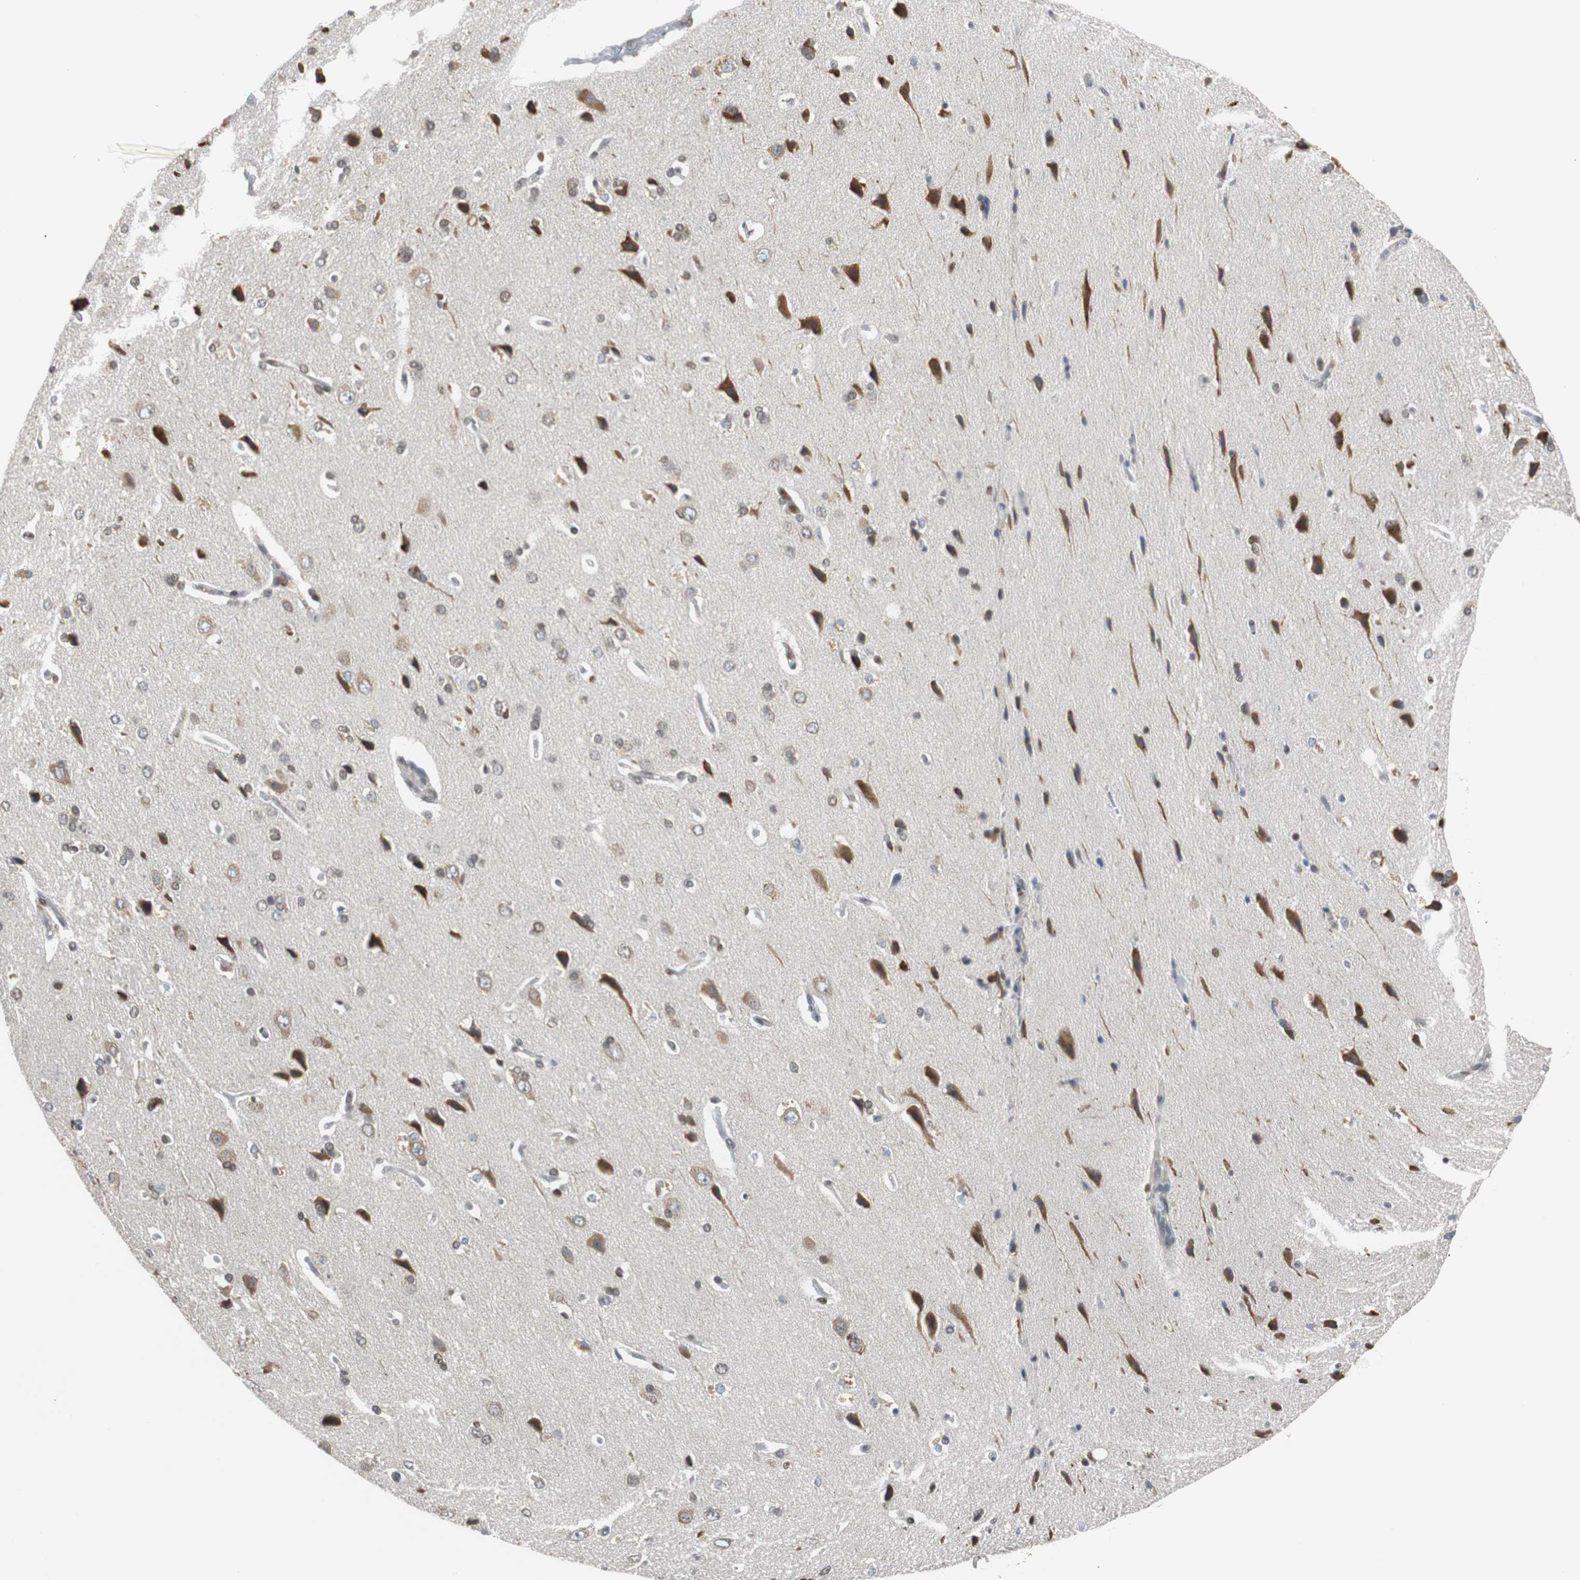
{"staining": {"intensity": "negative", "quantity": "none", "location": "none"}, "tissue": "cerebral cortex", "cell_type": "Endothelial cells", "image_type": "normal", "snomed": [{"axis": "morphology", "description": "Normal tissue, NOS"}, {"axis": "topography", "description": "Cerebral cortex"}], "caption": "This is a photomicrograph of immunohistochemistry staining of benign cerebral cortex, which shows no positivity in endothelial cells. (DAB (3,3'-diaminobenzidine) immunohistochemistry (IHC), high magnification).", "gene": "SIRT1", "patient": {"sex": "male", "age": 62}}